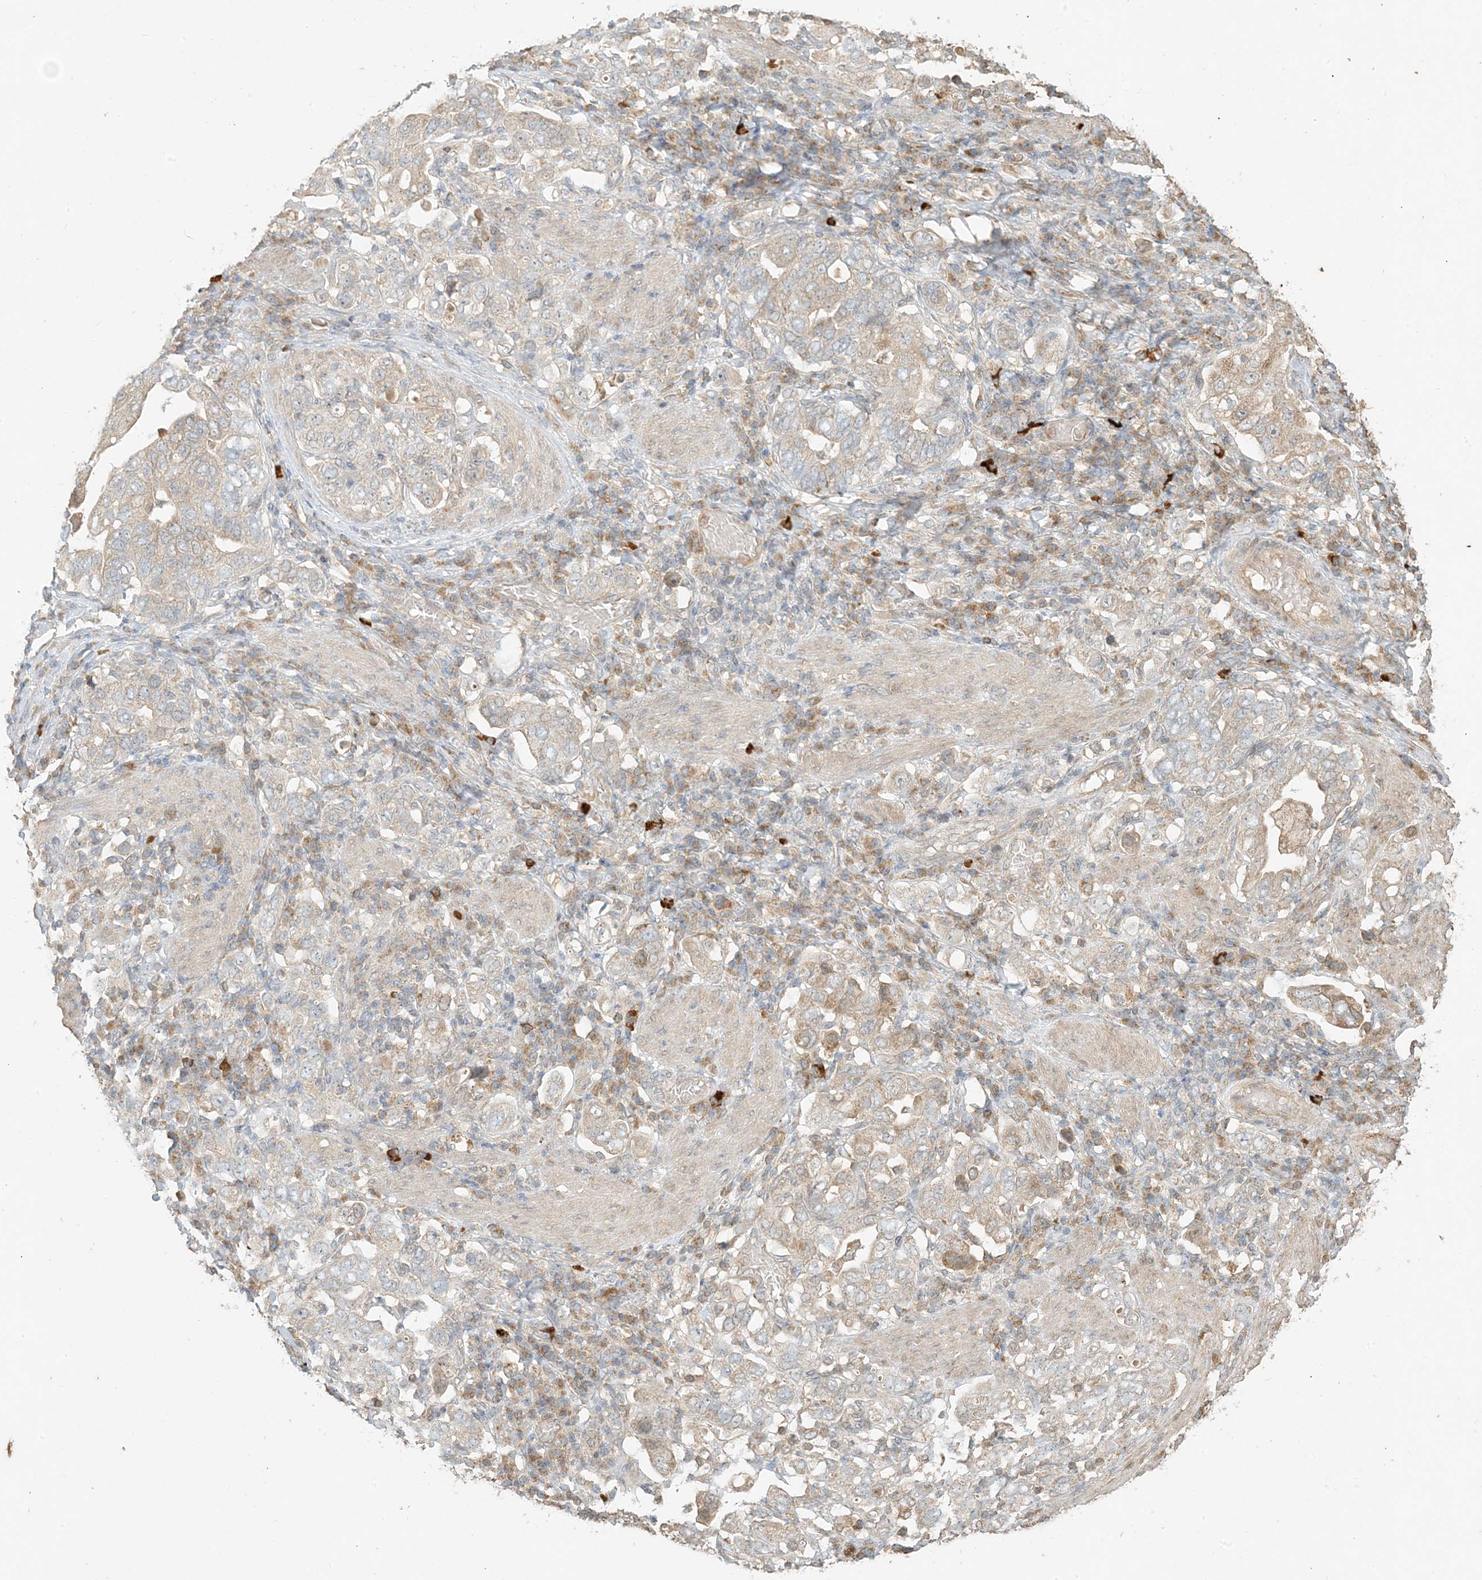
{"staining": {"intensity": "moderate", "quantity": "25%-75%", "location": "cytoplasmic/membranous"}, "tissue": "stomach cancer", "cell_type": "Tumor cells", "image_type": "cancer", "snomed": [{"axis": "morphology", "description": "Adenocarcinoma, NOS"}, {"axis": "topography", "description": "Stomach, upper"}], "caption": "Human stomach adenocarcinoma stained with a protein marker shows moderate staining in tumor cells.", "gene": "MCOLN1", "patient": {"sex": "male", "age": 62}}